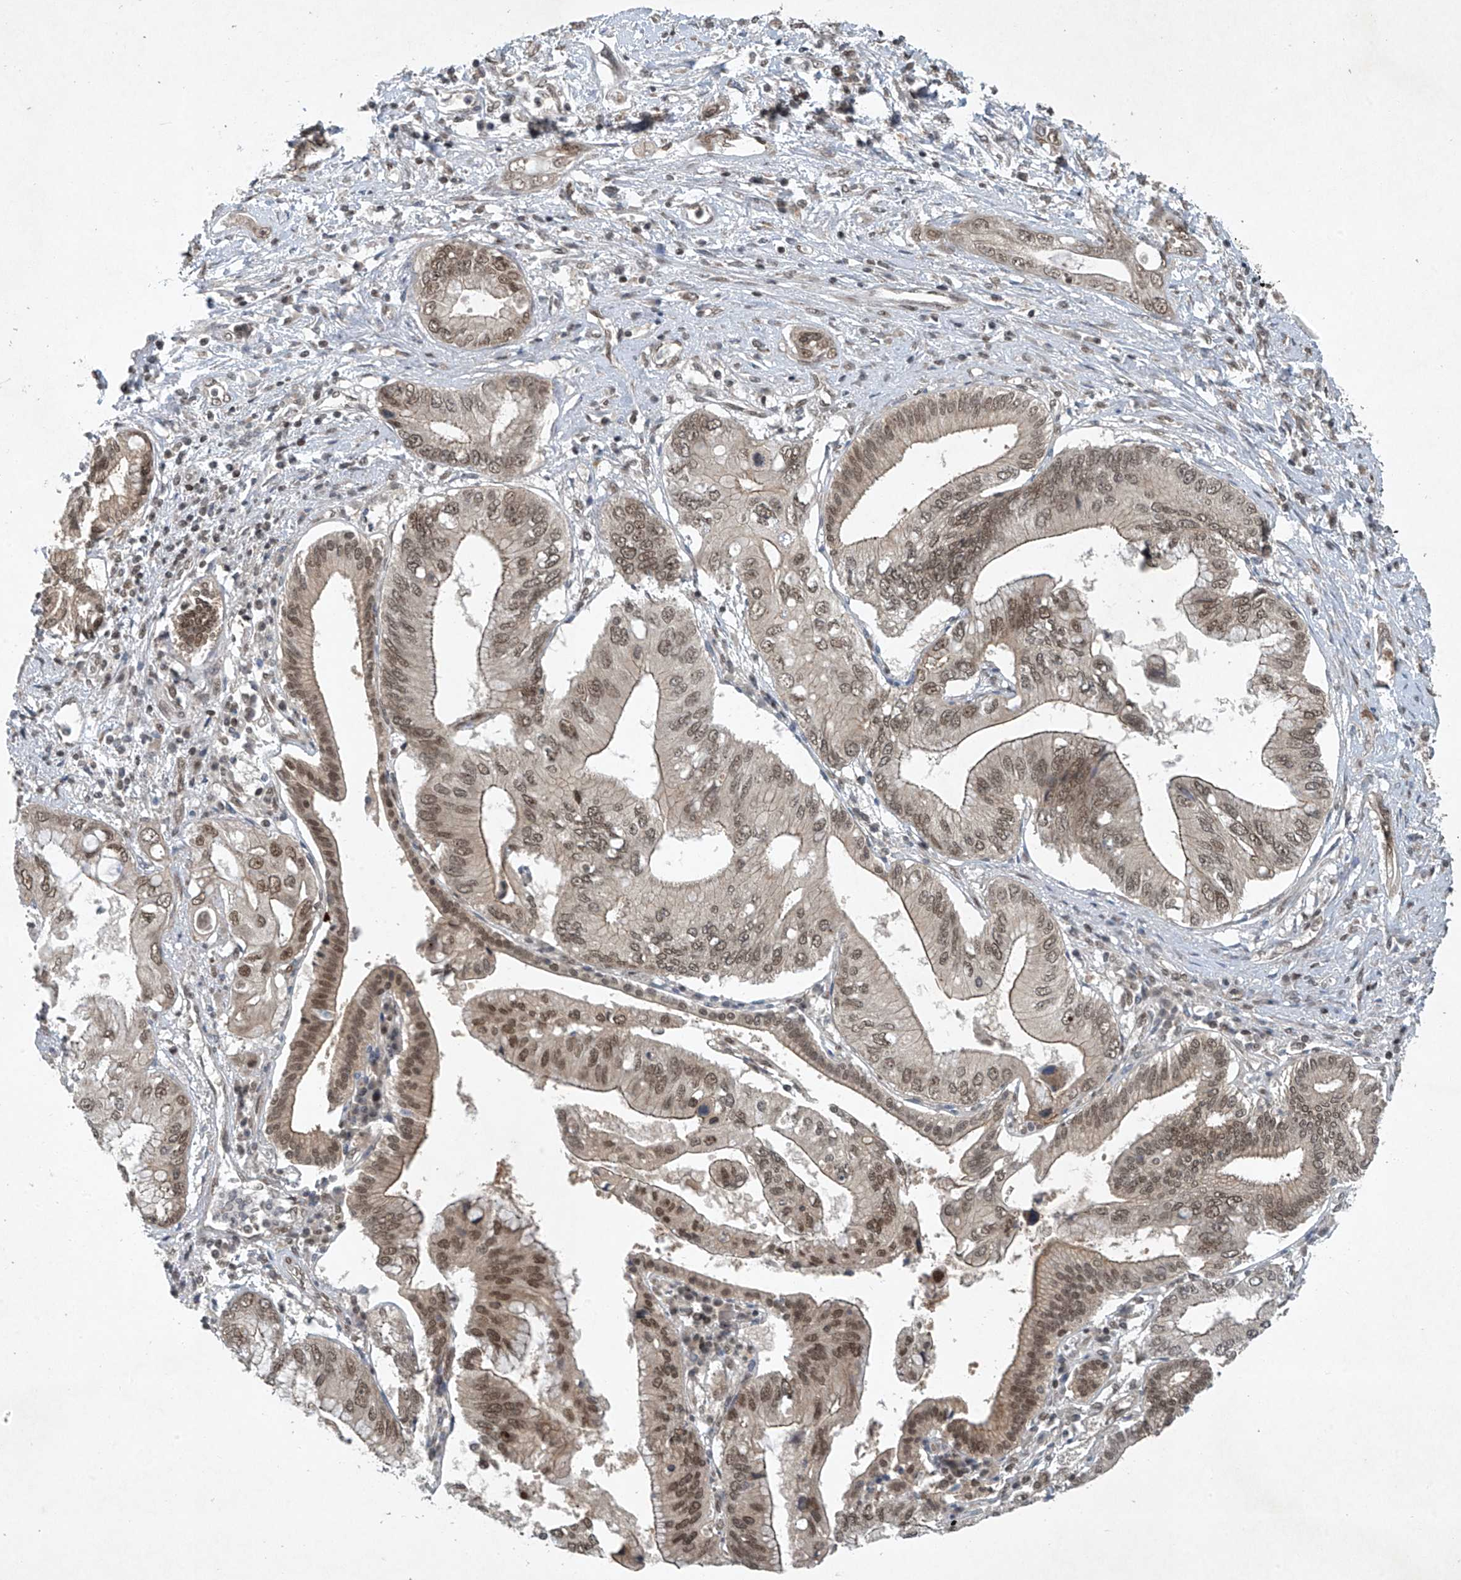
{"staining": {"intensity": "moderate", "quantity": ">75%", "location": "cytoplasmic/membranous,nuclear"}, "tissue": "pancreatic cancer", "cell_type": "Tumor cells", "image_type": "cancer", "snomed": [{"axis": "morphology", "description": "Inflammation, NOS"}, {"axis": "morphology", "description": "Adenocarcinoma, NOS"}, {"axis": "topography", "description": "Pancreas"}], "caption": "Immunohistochemistry (IHC) photomicrograph of neoplastic tissue: human pancreatic adenocarcinoma stained using immunohistochemistry (IHC) exhibits medium levels of moderate protein expression localized specifically in the cytoplasmic/membranous and nuclear of tumor cells, appearing as a cytoplasmic/membranous and nuclear brown color.", "gene": "TAF8", "patient": {"sex": "female", "age": 56}}